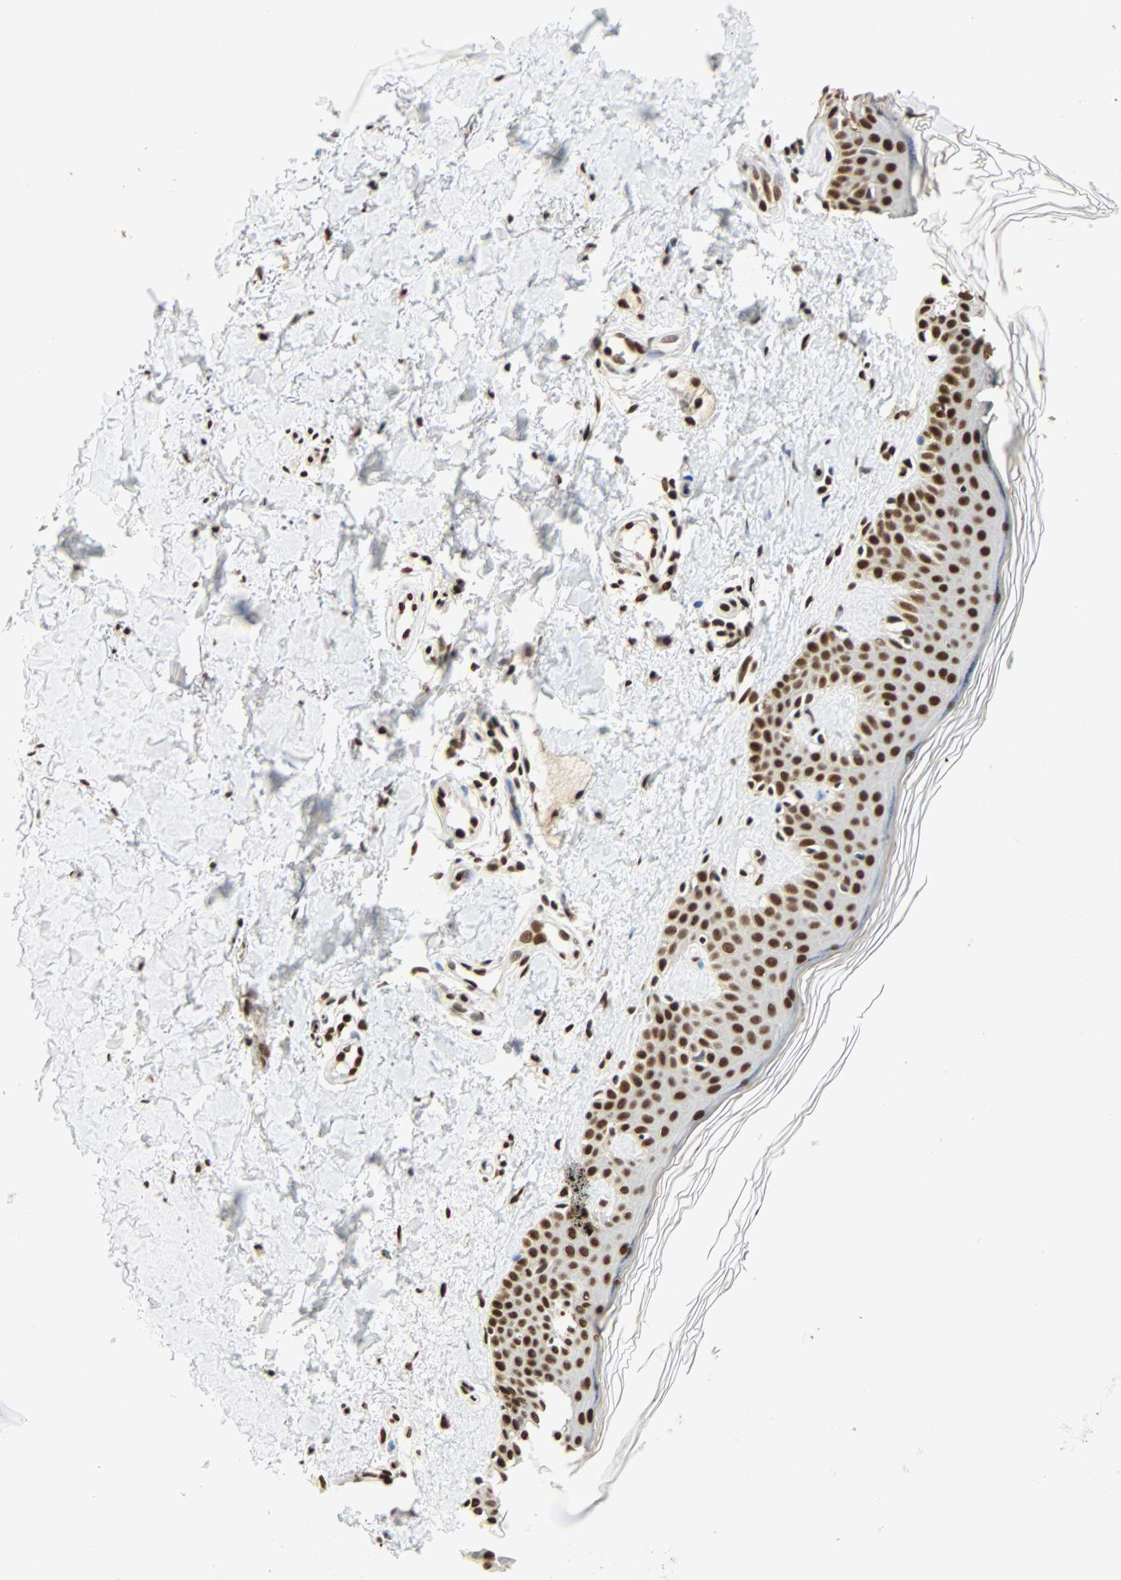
{"staining": {"intensity": "moderate", "quantity": ">75%", "location": "nuclear"}, "tissue": "skin", "cell_type": "Fibroblasts", "image_type": "normal", "snomed": [{"axis": "morphology", "description": "Normal tissue, NOS"}, {"axis": "topography", "description": "Skin"}], "caption": "Immunohistochemical staining of normal skin demonstrates moderate nuclear protein expression in approximately >75% of fibroblasts. The protein of interest is stained brown, and the nuclei are stained in blue (DAB (3,3'-diaminobenzidine) IHC with brightfield microscopy, high magnification).", "gene": "CDK12", "patient": {"sex": "male", "age": 67}}